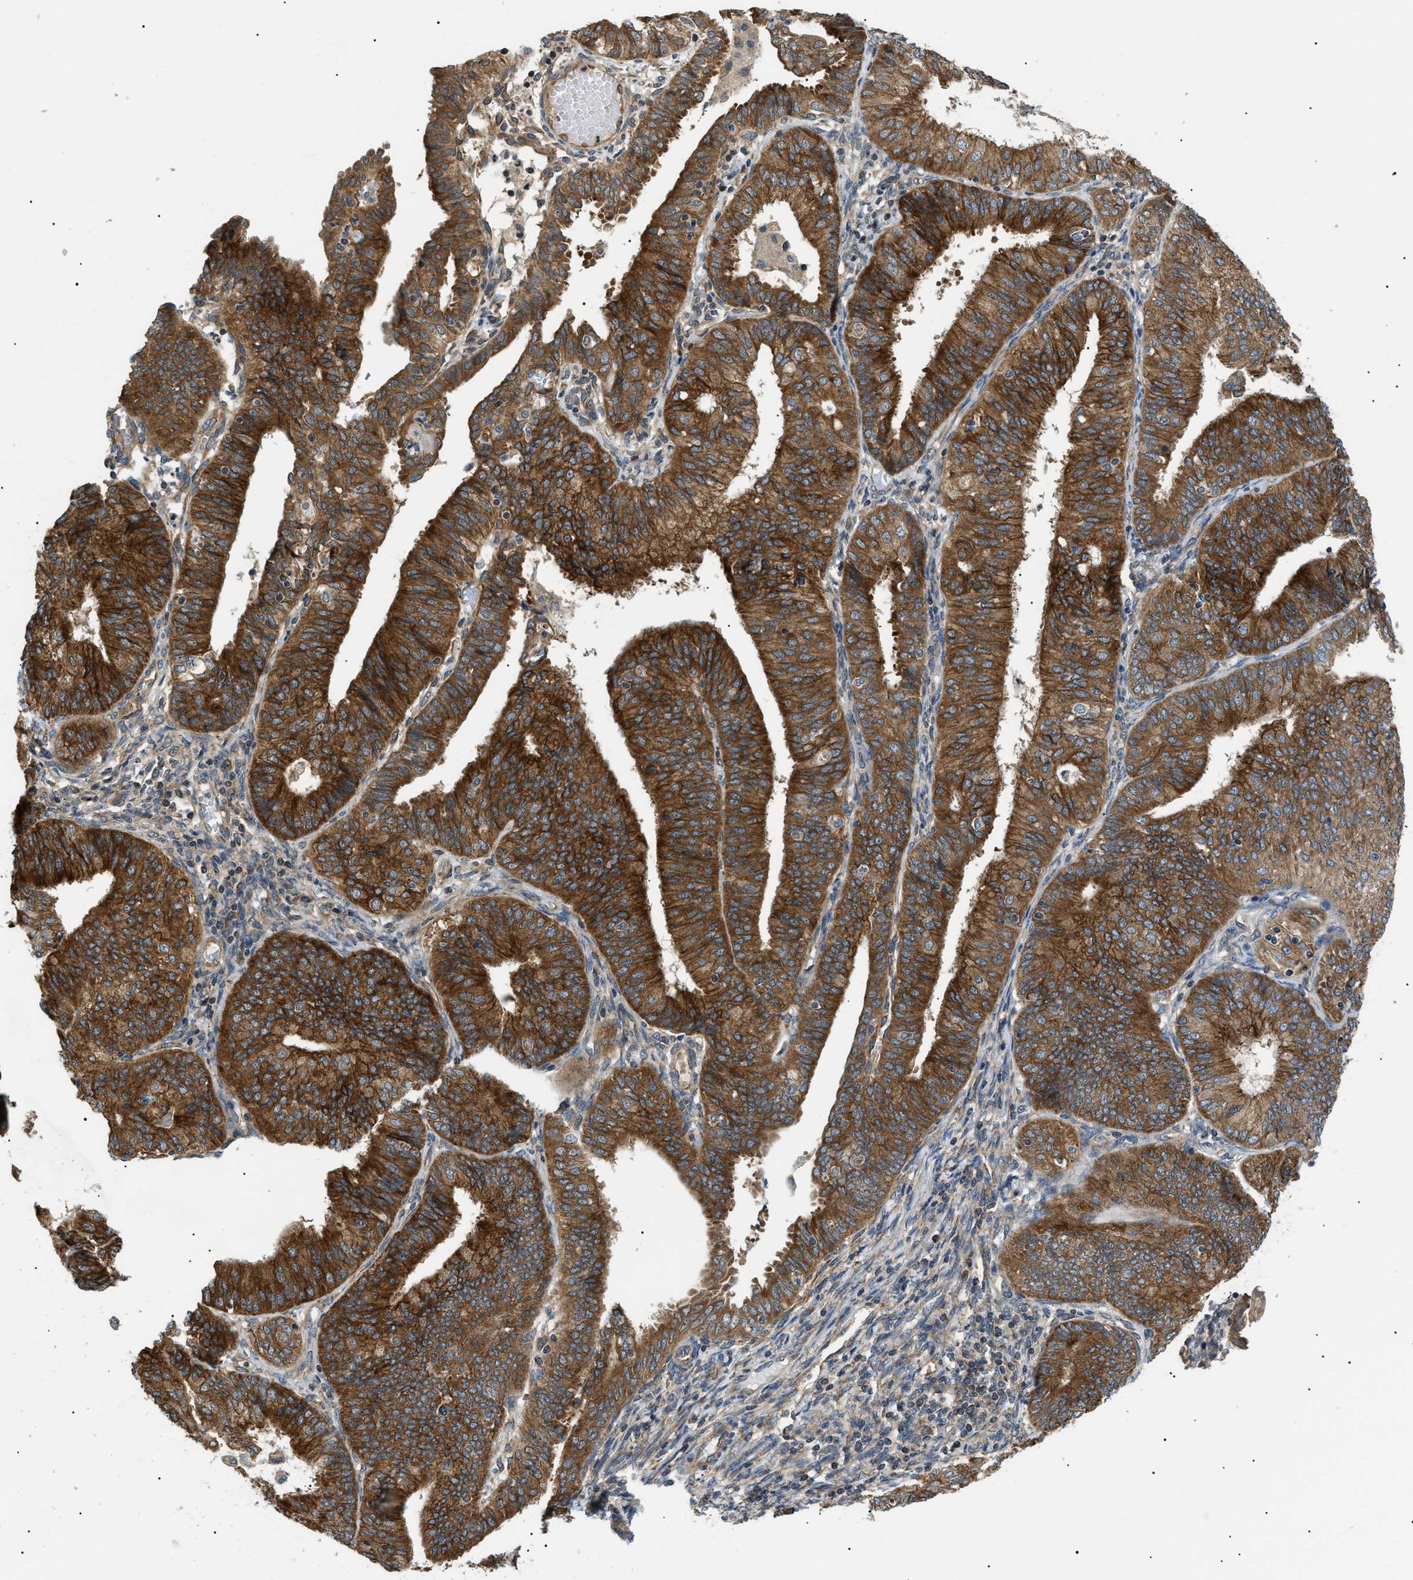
{"staining": {"intensity": "strong", "quantity": ">75%", "location": "cytoplasmic/membranous"}, "tissue": "endometrial cancer", "cell_type": "Tumor cells", "image_type": "cancer", "snomed": [{"axis": "morphology", "description": "Adenocarcinoma, NOS"}, {"axis": "topography", "description": "Endometrium"}], "caption": "A high-resolution micrograph shows immunohistochemistry (IHC) staining of endometrial cancer, which shows strong cytoplasmic/membranous expression in approximately >75% of tumor cells.", "gene": "SRPK1", "patient": {"sex": "female", "age": 58}}